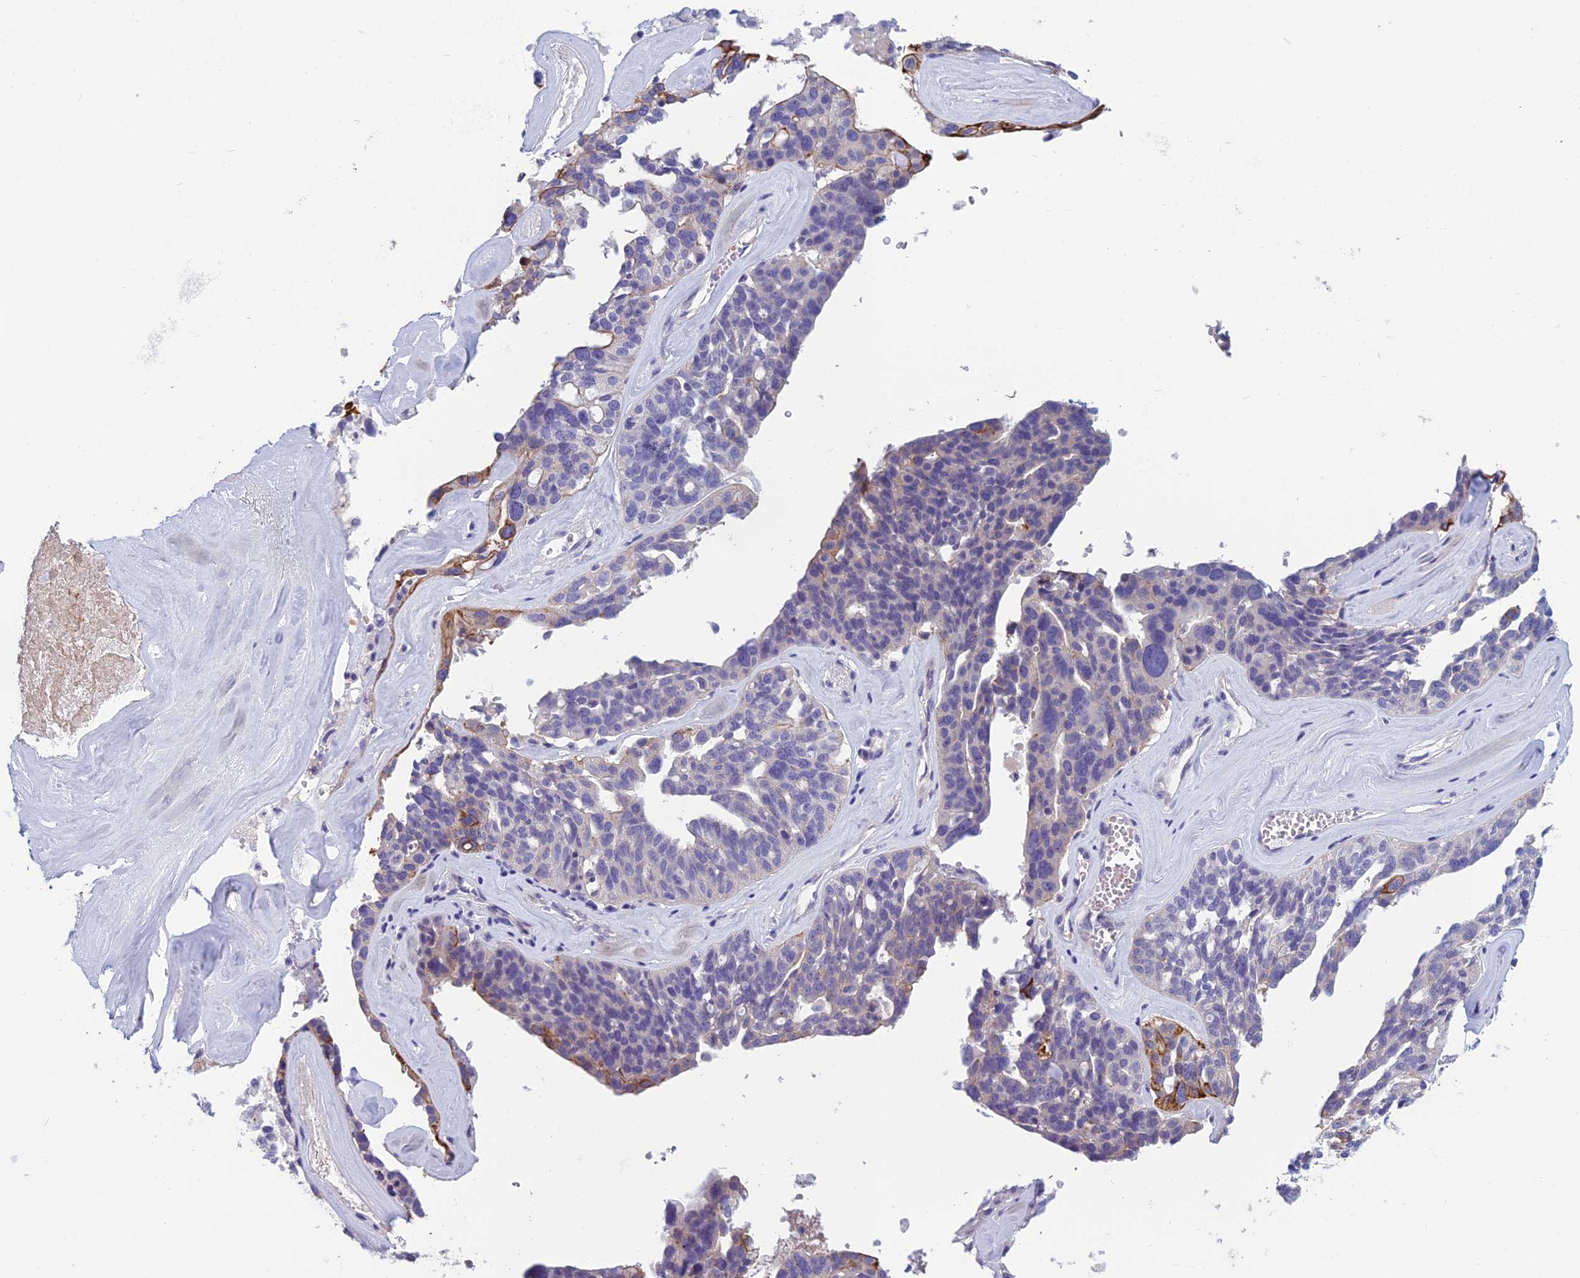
{"staining": {"intensity": "moderate", "quantity": "<25%", "location": "cytoplasmic/membranous"}, "tissue": "ovarian cancer", "cell_type": "Tumor cells", "image_type": "cancer", "snomed": [{"axis": "morphology", "description": "Cystadenocarcinoma, serous, NOS"}, {"axis": "topography", "description": "Ovary"}], "caption": "The photomicrograph exhibits staining of ovarian serous cystadenocarcinoma, revealing moderate cytoplasmic/membranous protein staining (brown color) within tumor cells.", "gene": "RBM41", "patient": {"sex": "female", "age": 59}}